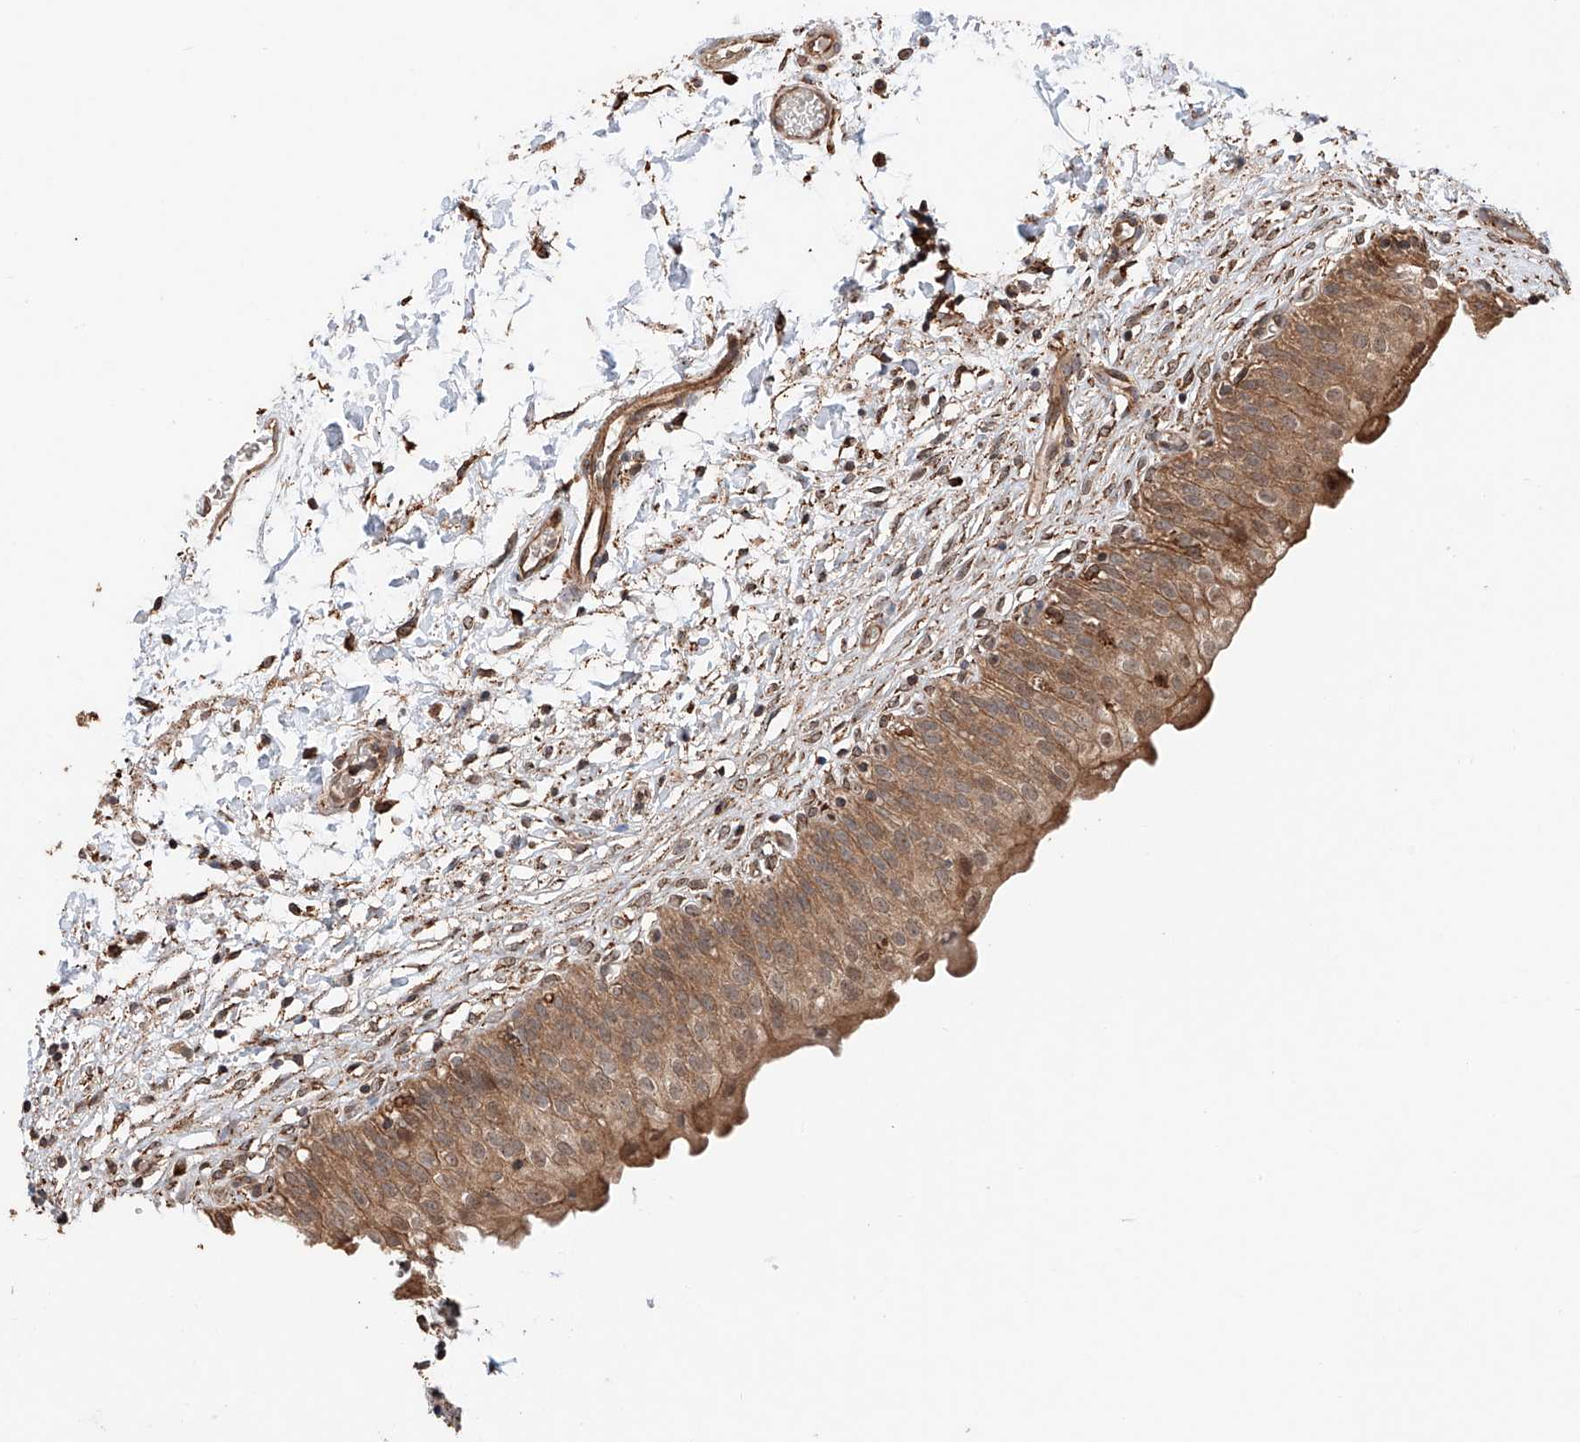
{"staining": {"intensity": "moderate", "quantity": ">75%", "location": "cytoplasmic/membranous,nuclear"}, "tissue": "urinary bladder", "cell_type": "Urothelial cells", "image_type": "normal", "snomed": [{"axis": "morphology", "description": "Normal tissue, NOS"}, {"axis": "topography", "description": "Urinary bladder"}], "caption": "IHC of normal human urinary bladder demonstrates medium levels of moderate cytoplasmic/membranous,nuclear positivity in approximately >75% of urothelial cells.", "gene": "DNAH8", "patient": {"sex": "male", "age": 55}}